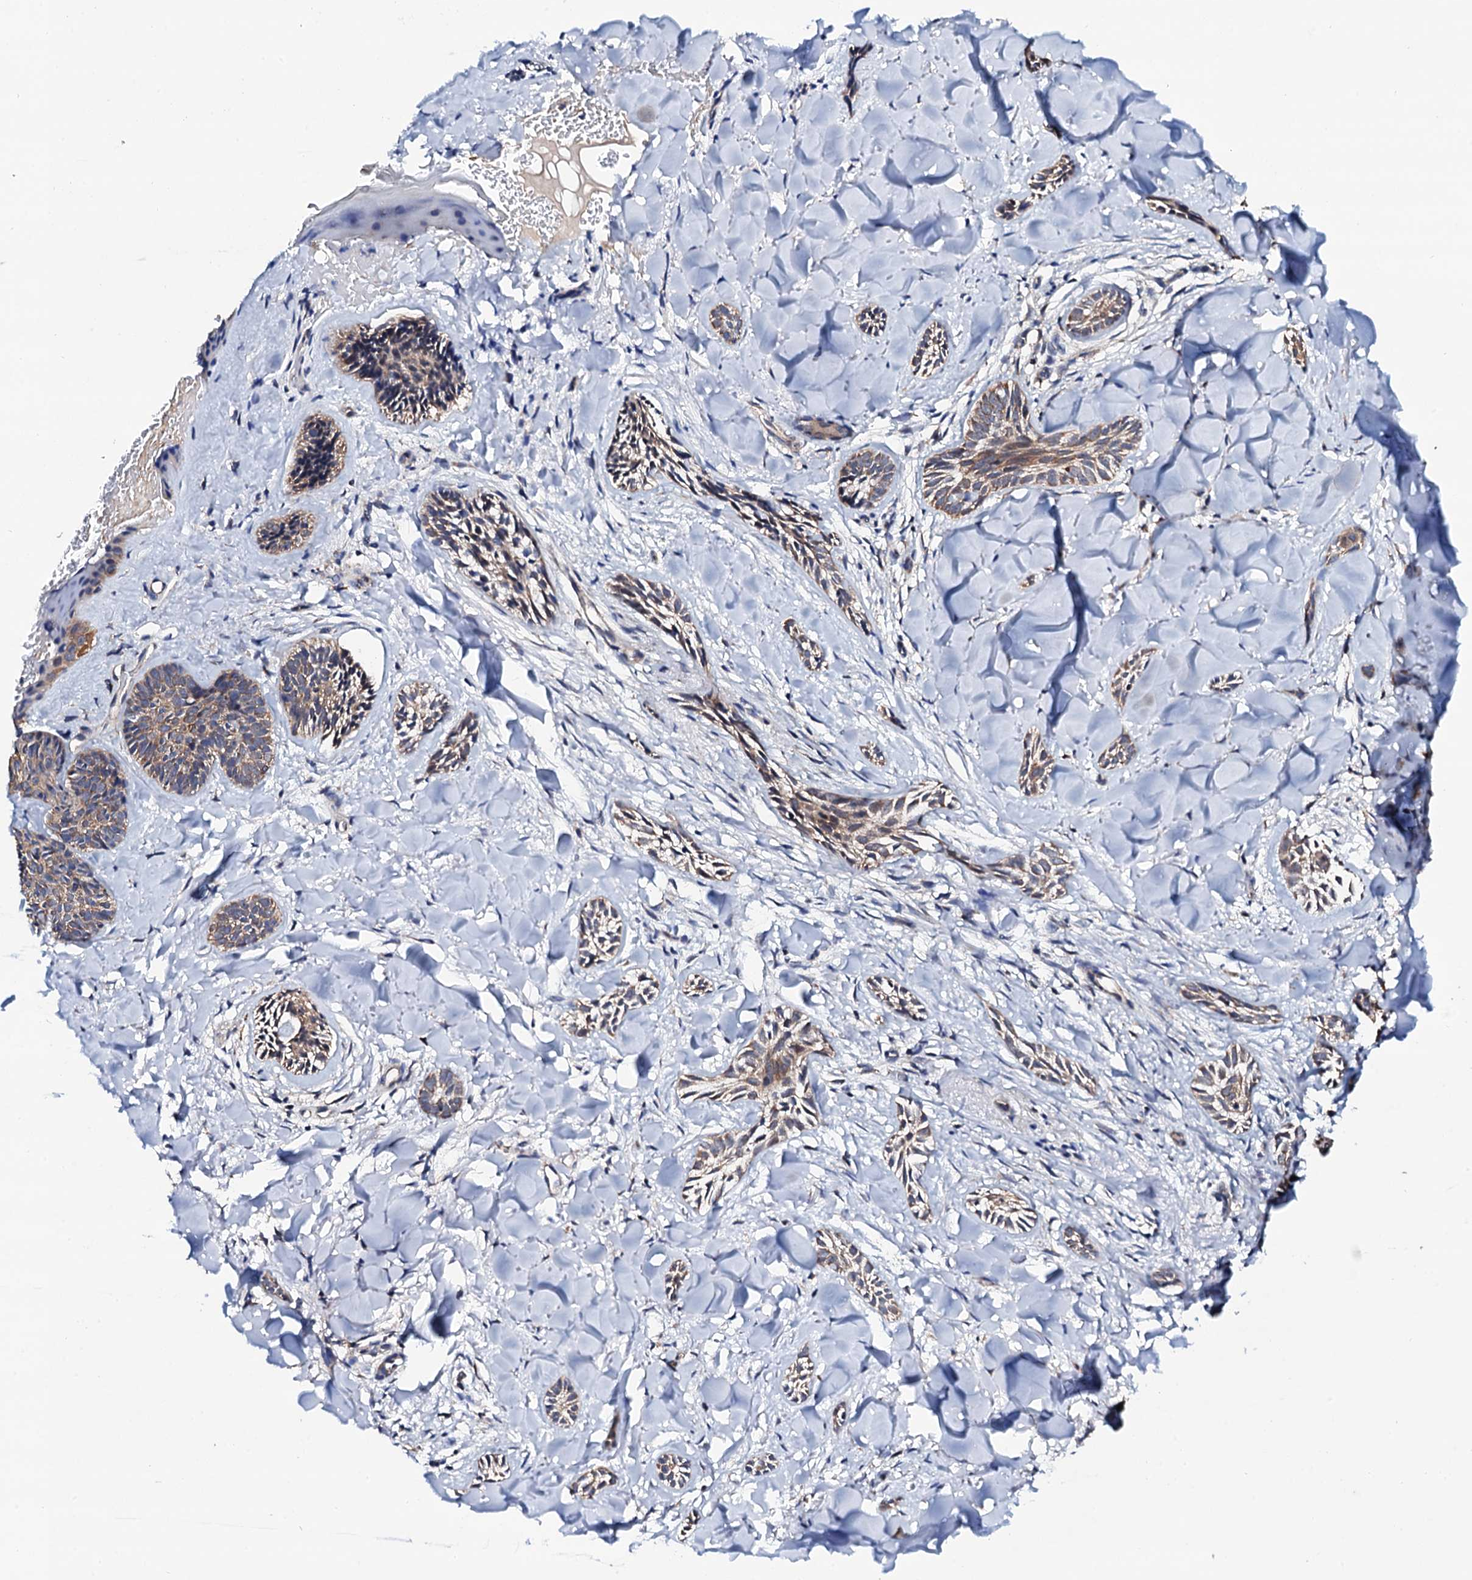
{"staining": {"intensity": "weak", "quantity": ">75%", "location": "cytoplasmic/membranous"}, "tissue": "skin cancer", "cell_type": "Tumor cells", "image_type": "cancer", "snomed": [{"axis": "morphology", "description": "Basal cell carcinoma"}, {"axis": "topography", "description": "Skin"}], "caption": "Immunohistochemical staining of human basal cell carcinoma (skin) demonstrates weak cytoplasmic/membranous protein expression in about >75% of tumor cells. The staining is performed using DAB brown chromogen to label protein expression. The nuclei are counter-stained blue using hematoxylin.", "gene": "COG4", "patient": {"sex": "female", "age": 59}}